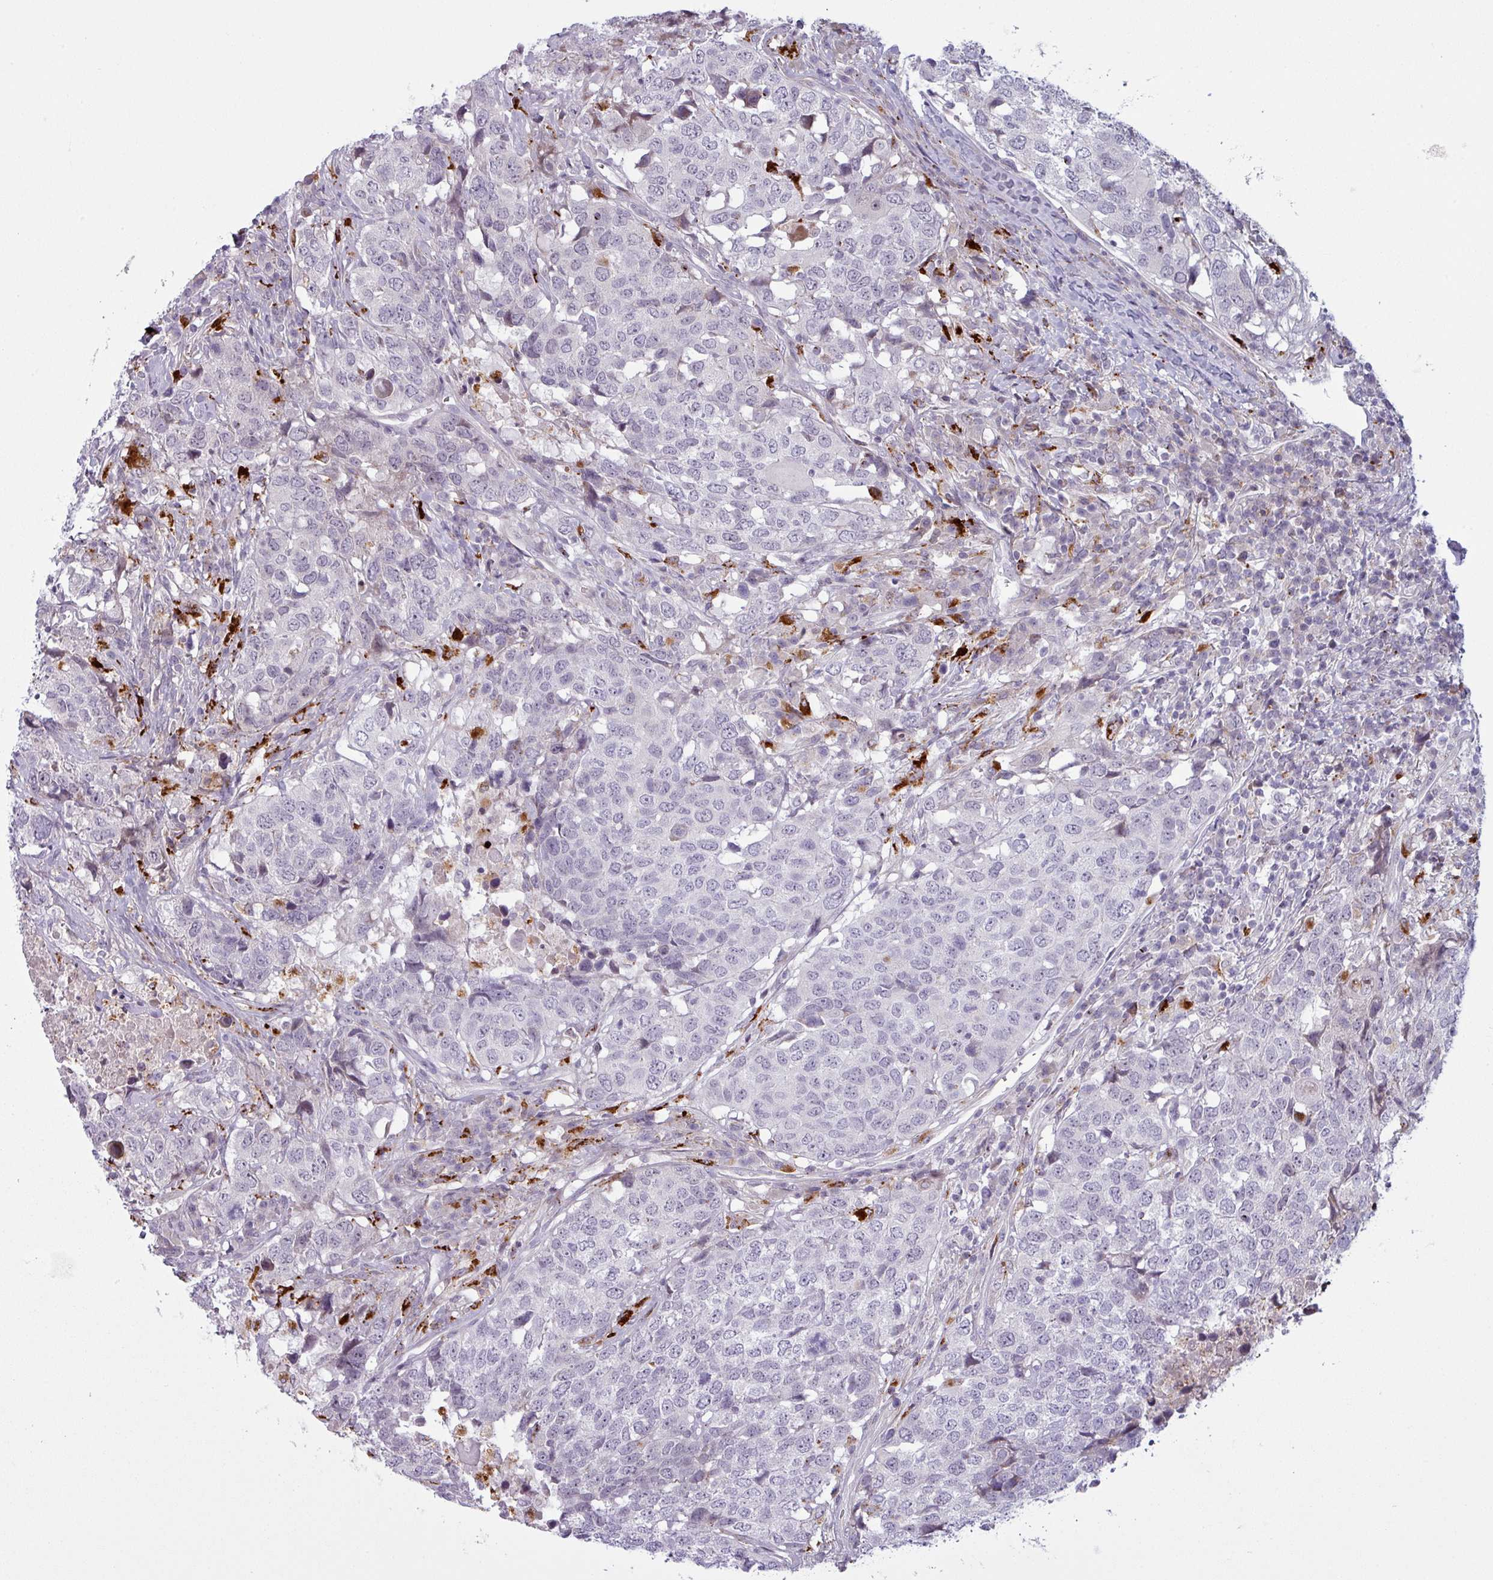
{"staining": {"intensity": "negative", "quantity": "none", "location": "none"}, "tissue": "head and neck cancer", "cell_type": "Tumor cells", "image_type": "cancer", "snomed": [{"axis": "morphology", "description": "Normal tissue, NOS"}, {"axis": "morphology", "description": "Squamous cell carcinoma, NOS"}, {"axis": "topography", "description": "Skeletal muscle"}, {"axis": "topography", "description": "Vascular tissue"}, {"axis": "topography", "description": "Peripheral nerve tissue"}, {"axis": "topography", "description": "Head-Neck"}], "caption": "Tumor cells show no significant protein staining in head and neck cancer (squamous cell carcinoma).", "gene": "MAP7D2", "patient": {"sex": "male", "age": 66}}